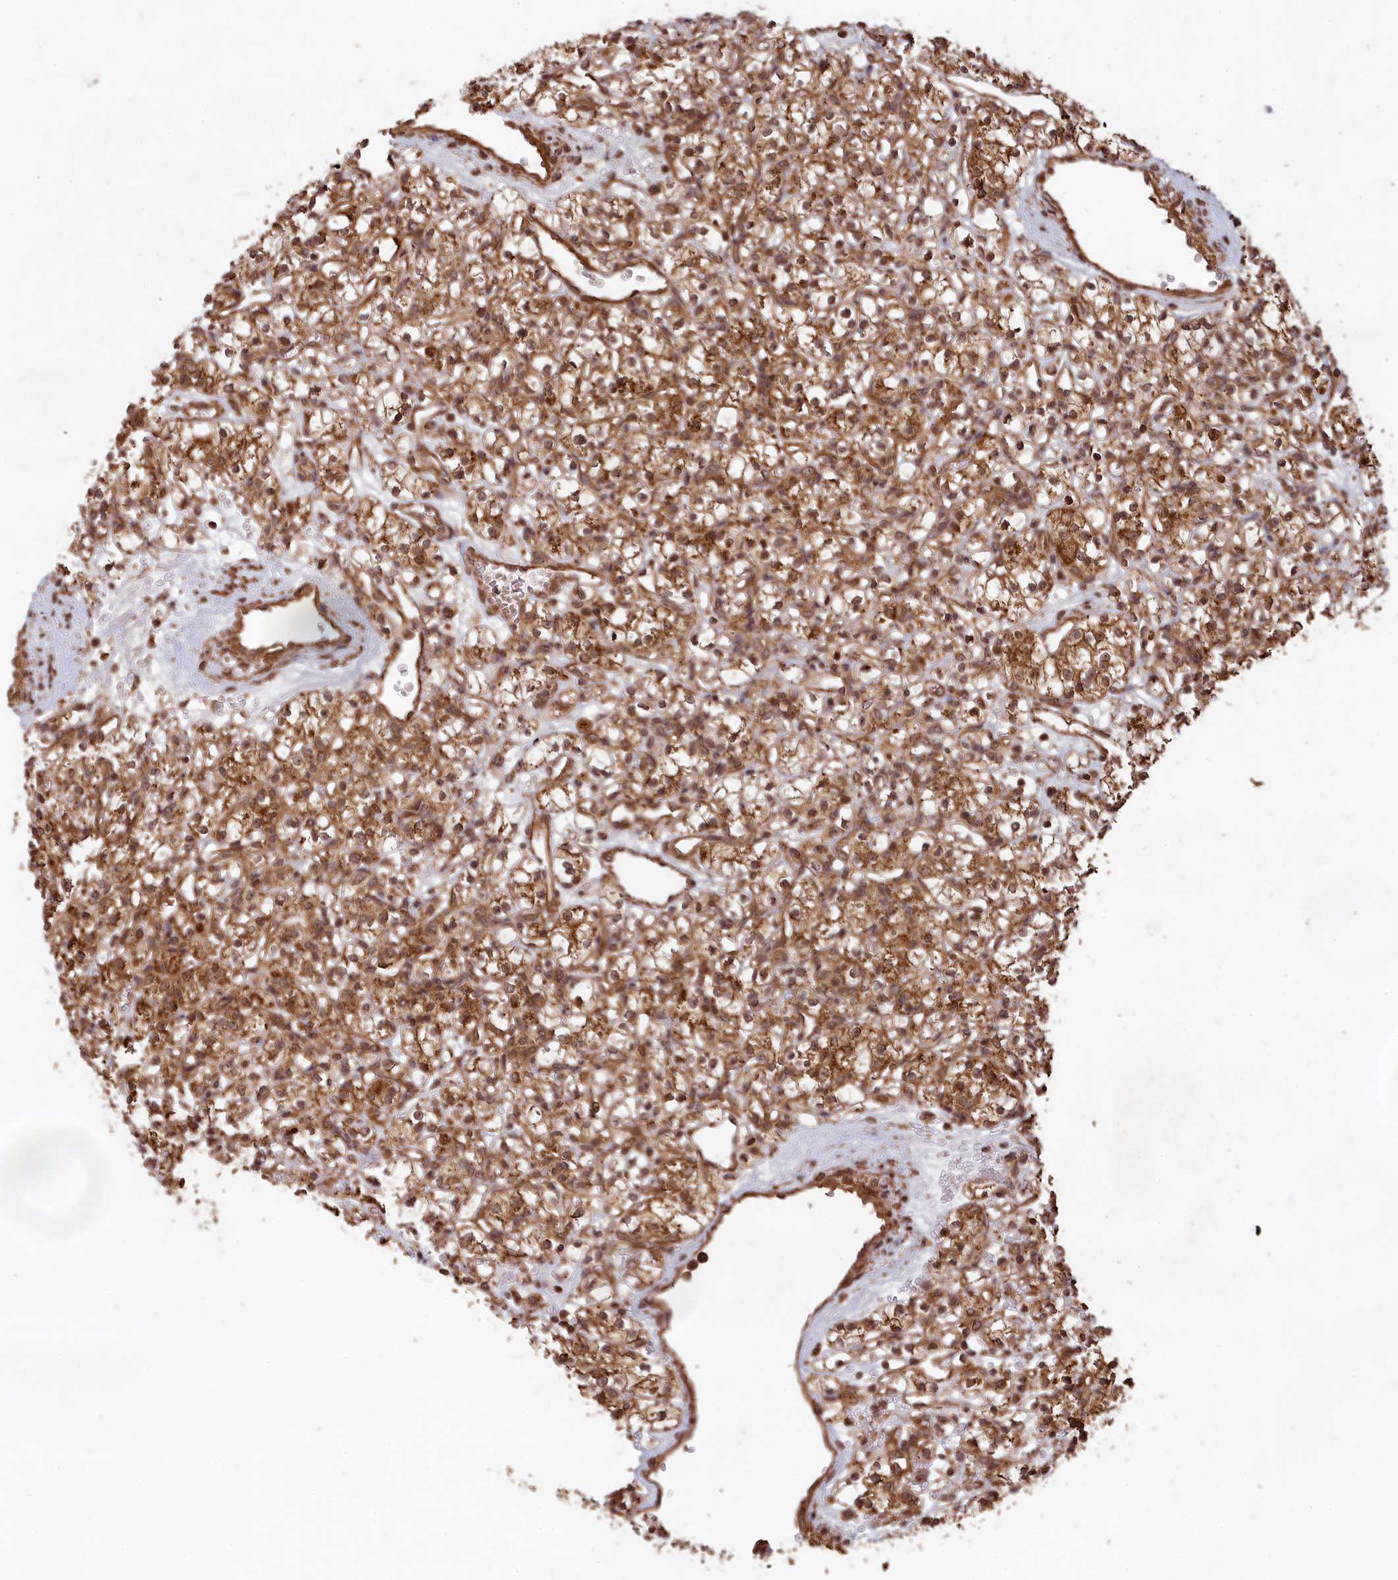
{"staining": {"intensity": "moderate", "quantity": ">75%", "location": "cytoplasmic/membranous"}, "tissue": "renal cancer", "cell_type": "Tumor cells", "image_type": "cancer", "snomed": [{"axis": "morphology", "description": "Adenocarcinoma, NOS"}, {"axis": "topography", "description": "Kidney"}], "caption": "Moderate cytoplasmic/membranous protein positivity is seen in about >75% of tumor cells in renal cancer (adenocarcinoma).", "gene": "CCDC174", "patient": {"sex": "female", "age": 59}}